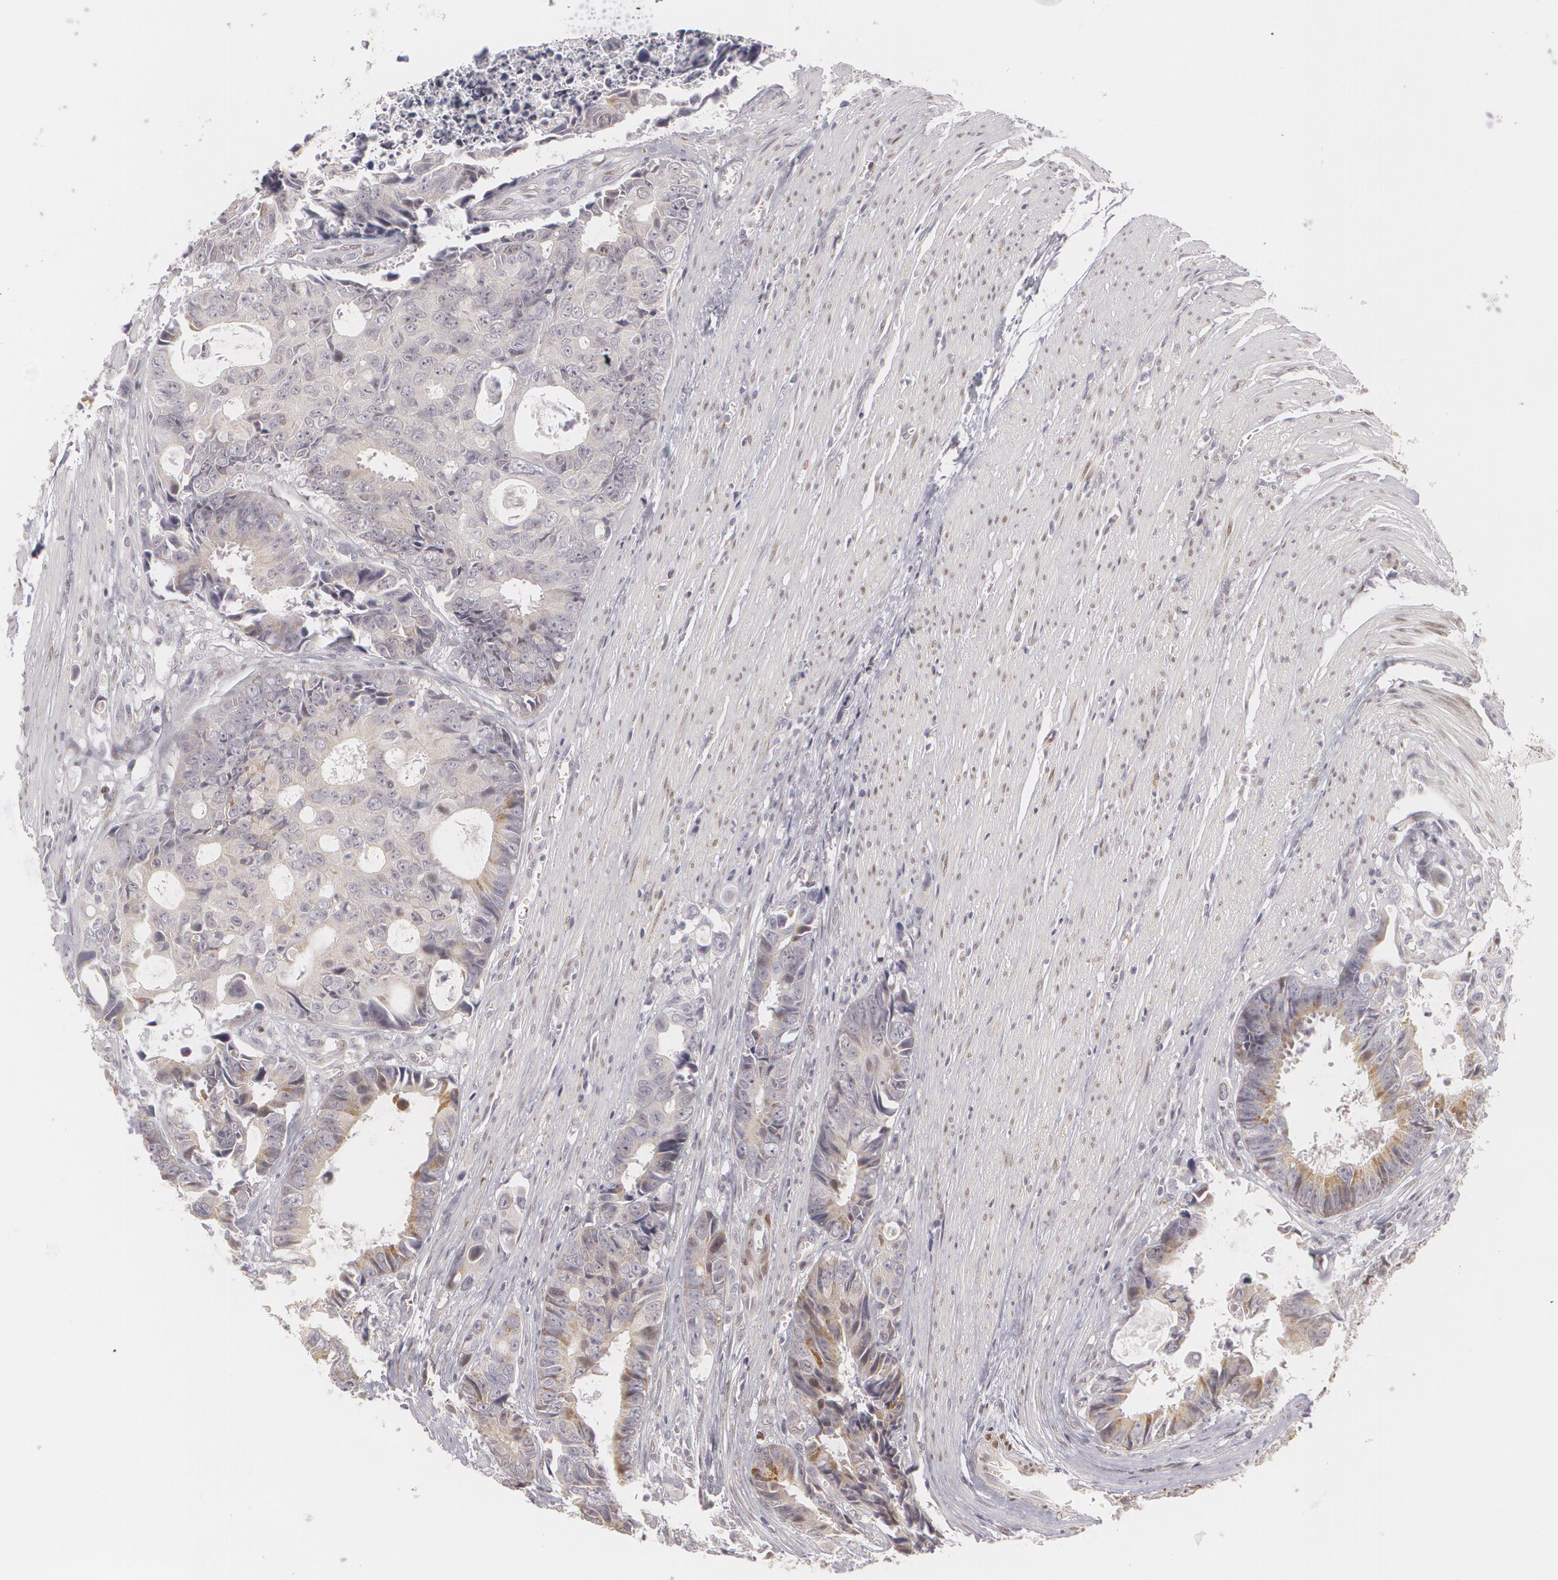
{"staining": {"intensity": "weak", "quantity": "<25%", "location": "cytoplasmic/membranous"}, "tissue": "colorectal cancer", "cell_type": "Tumor cells", "image_type": "cancer", "snomed": [{"axis": "morphology", "description": "Adenocarcinoma, NOS"}, {"axis": "topography", "description": "Rectum"}], "caption": "The photomicrograph exhibits no staining of tumor cells in colorectal cancer. (Stains: DAB (3,3'-diaminobenzidine) IHC with hematoxylin counter stain, Microscopy: brightfield microscopy at high magnification).", "gene": "ZBTB16", "patient": {"sex": "female", "age": 98}}